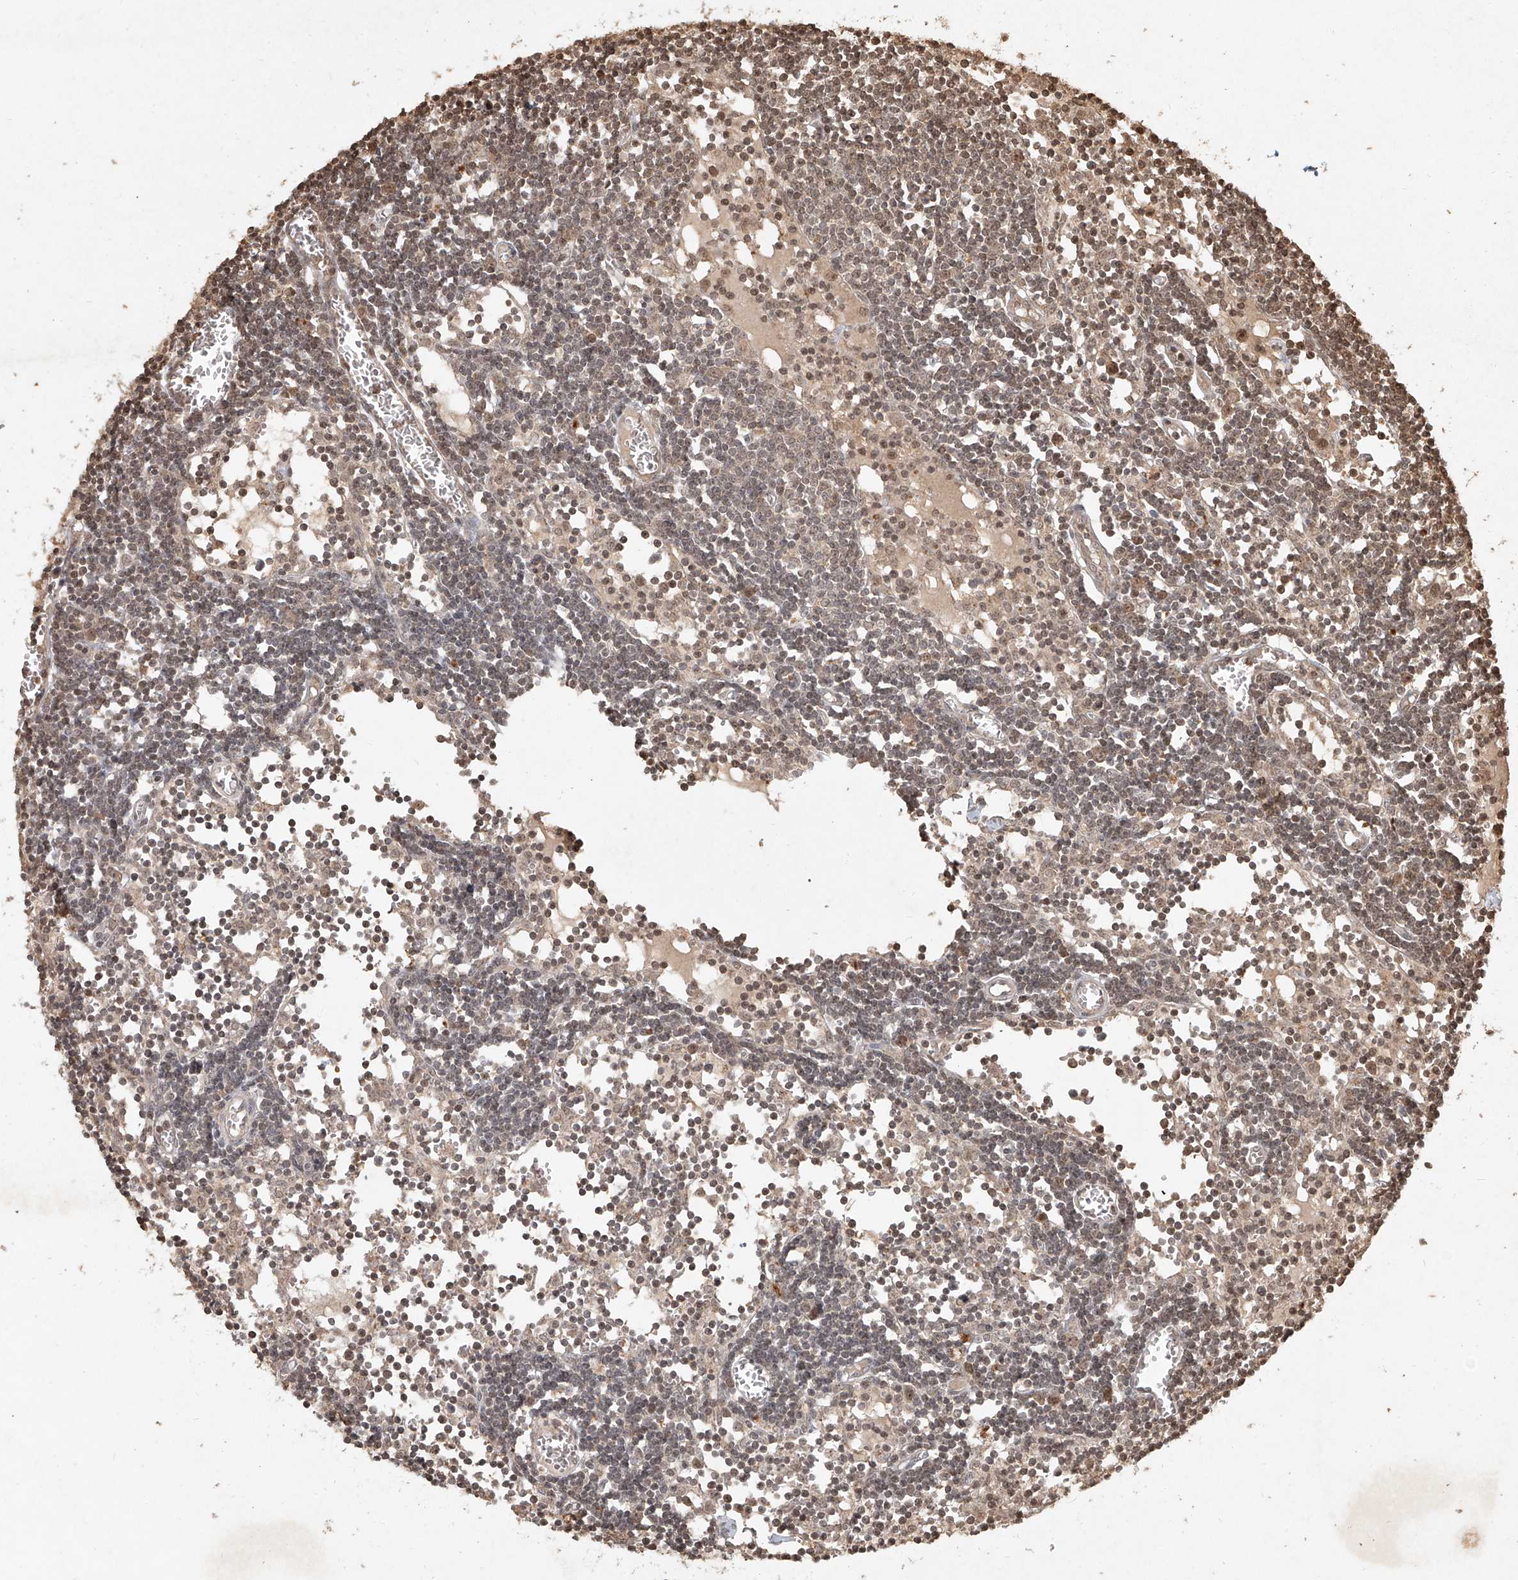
{"staining": {"intensity": "weak", "quantity": "25%-75%", "location": "nuclear"}, "tissue": "lymph node", "cell_type": "Germinal center cells", "image_type": "normal", "snomed": [{"axis": "morphology", "description": "Normal tissue, NOS"}, {"axis": "topography", "description": "Lymph node"}], "caption": "Germinal center cells show low levels of weak nuclear expression in approximately 25%-75% of cells in benign lymph node.", "gene": "UBE2K", "patient": {"sex": "female", "age": 11}}